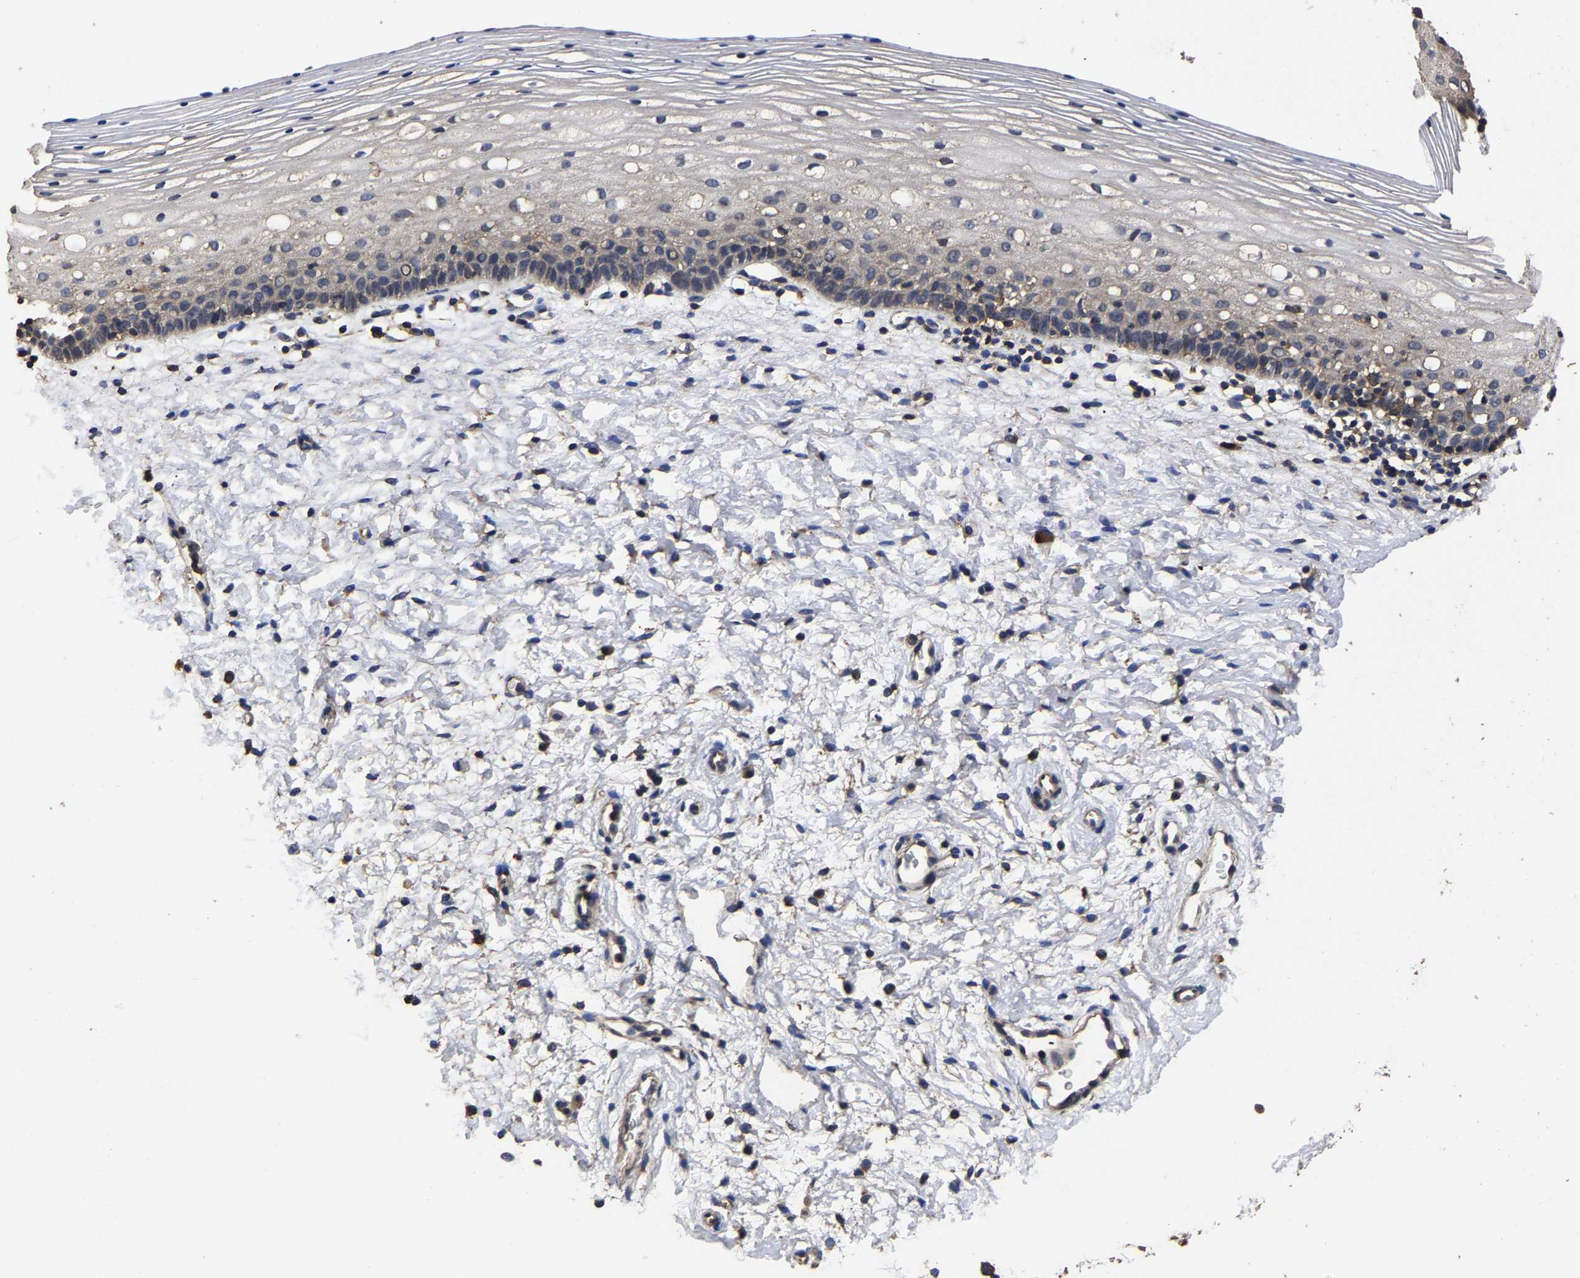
{"staining": {"intensity": "weak", "quantity": "25%-75%", "location": "cytoplasmic/membranous"}, "tissue": "cervix", "cell_type": "Glandular cells", "image_type": "normal", "snomed": [{"axis": "morphology", "description": "Normal tissue, NOS"}, {"axis": "topography", "description": "Cervix"}], "caption": "Approximately 25%-75% of glandular cells in unremarkable human cervix exhibit weak cytoplasmic/membranous protein expression as visualized by brown immunohistochemical staining.", "gene": "ITCH", "patient": {"sex": "female", "age": 72}}